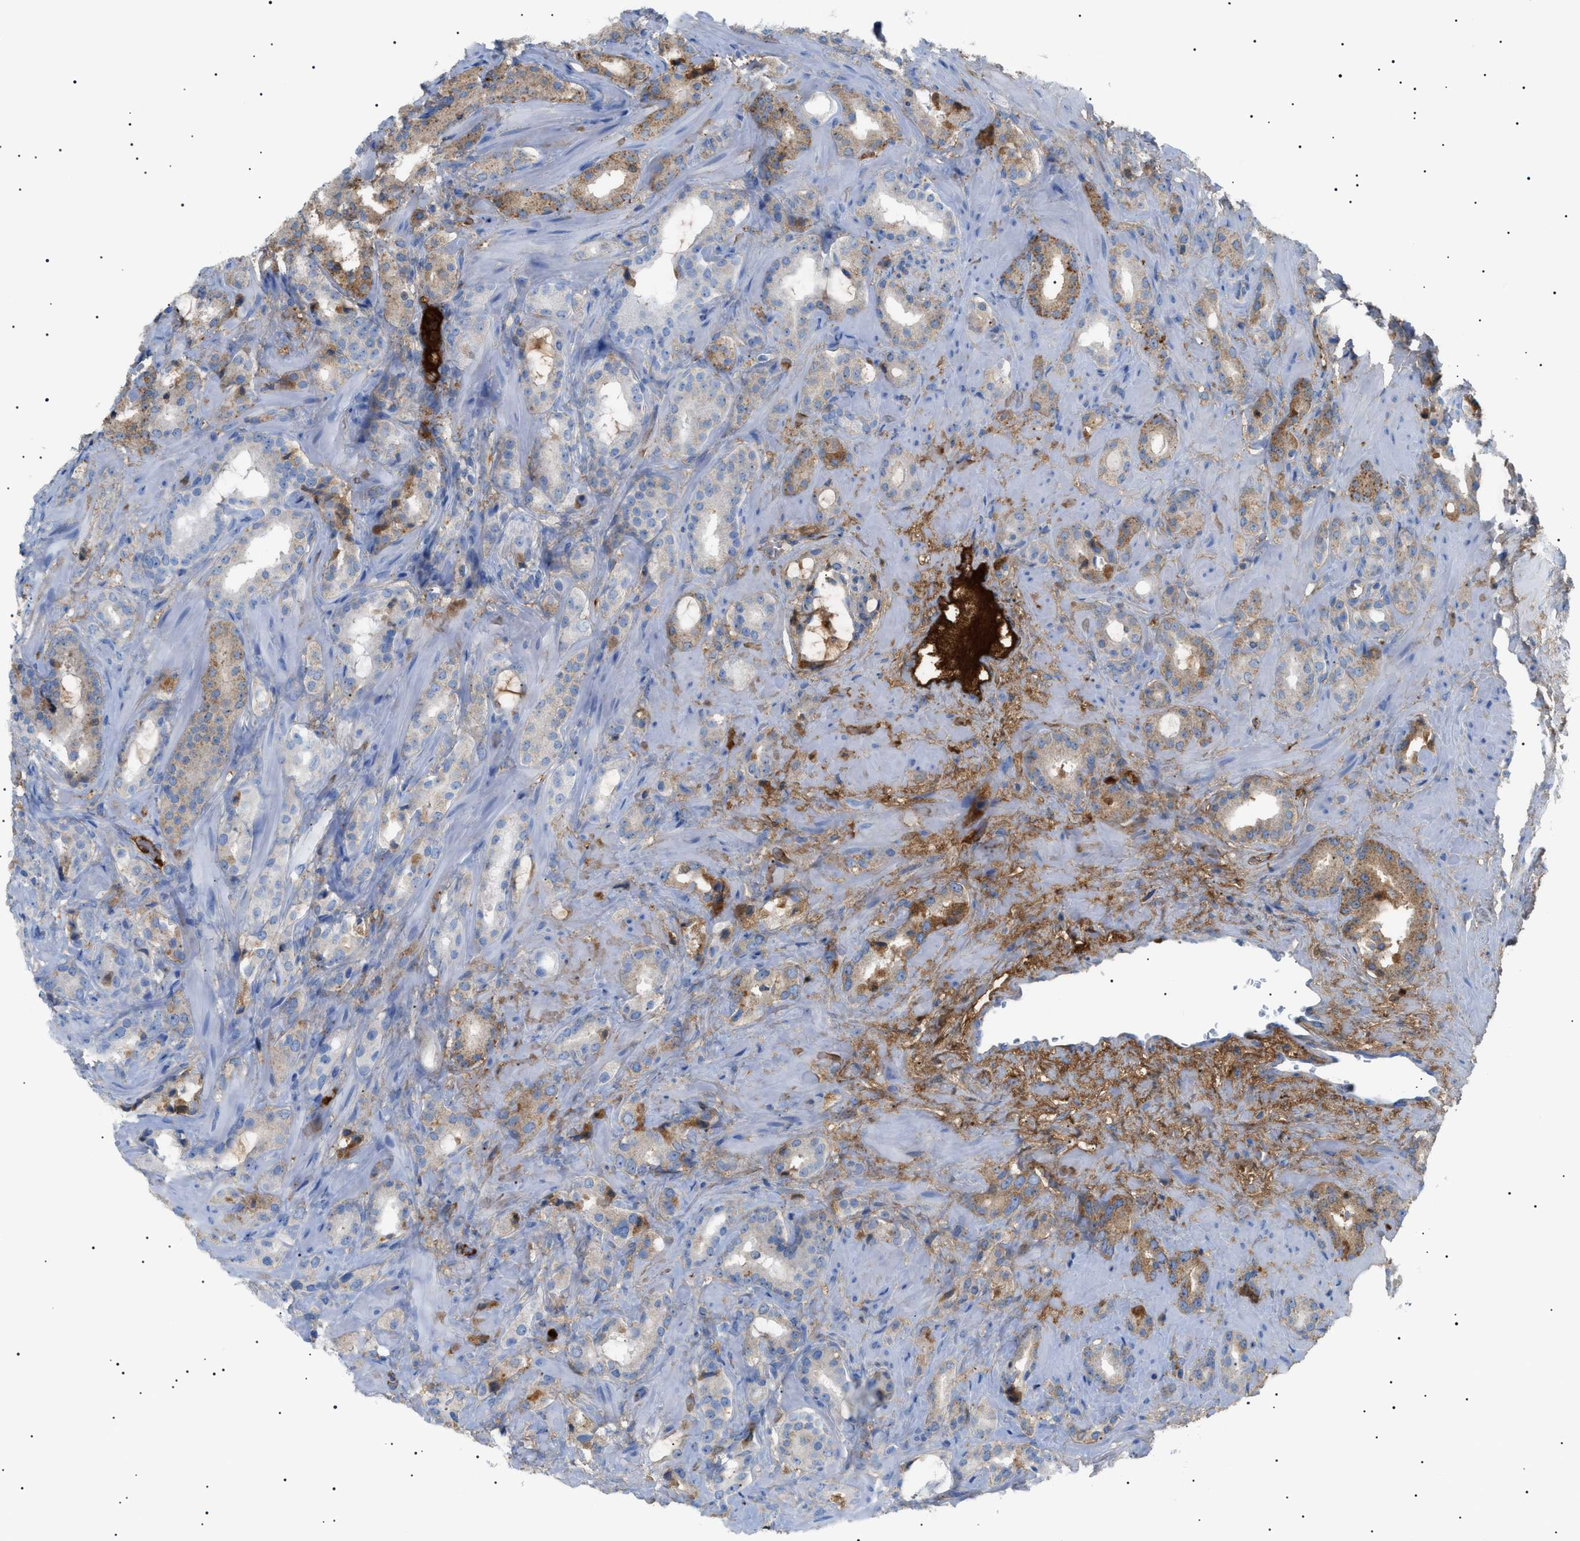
{"staining": {"intensity": "moderate", "quantity": "<25%", "location": "cytoplasmic/membranous"}, "tissue": "prostate cancer", "cell_type": "Tumor cells", "image_type": "cancer", "snomed": [{"axis": "morphology", "description": "Adenocarcinoma, High grade"}, {"axis": "topography", "description": "Prostate"}], "caption": "A brown stain shows moderate cytoplasmic/membranous staining of a protein in human high-grade adenocarcinoma (prostate) tumor cells. (DAB (3,3'-diaminobenzidine) IHC with brightfield microscopy, high magnification).", "gene": "LPA", "patient": {"sex": "male", "age": 64}}